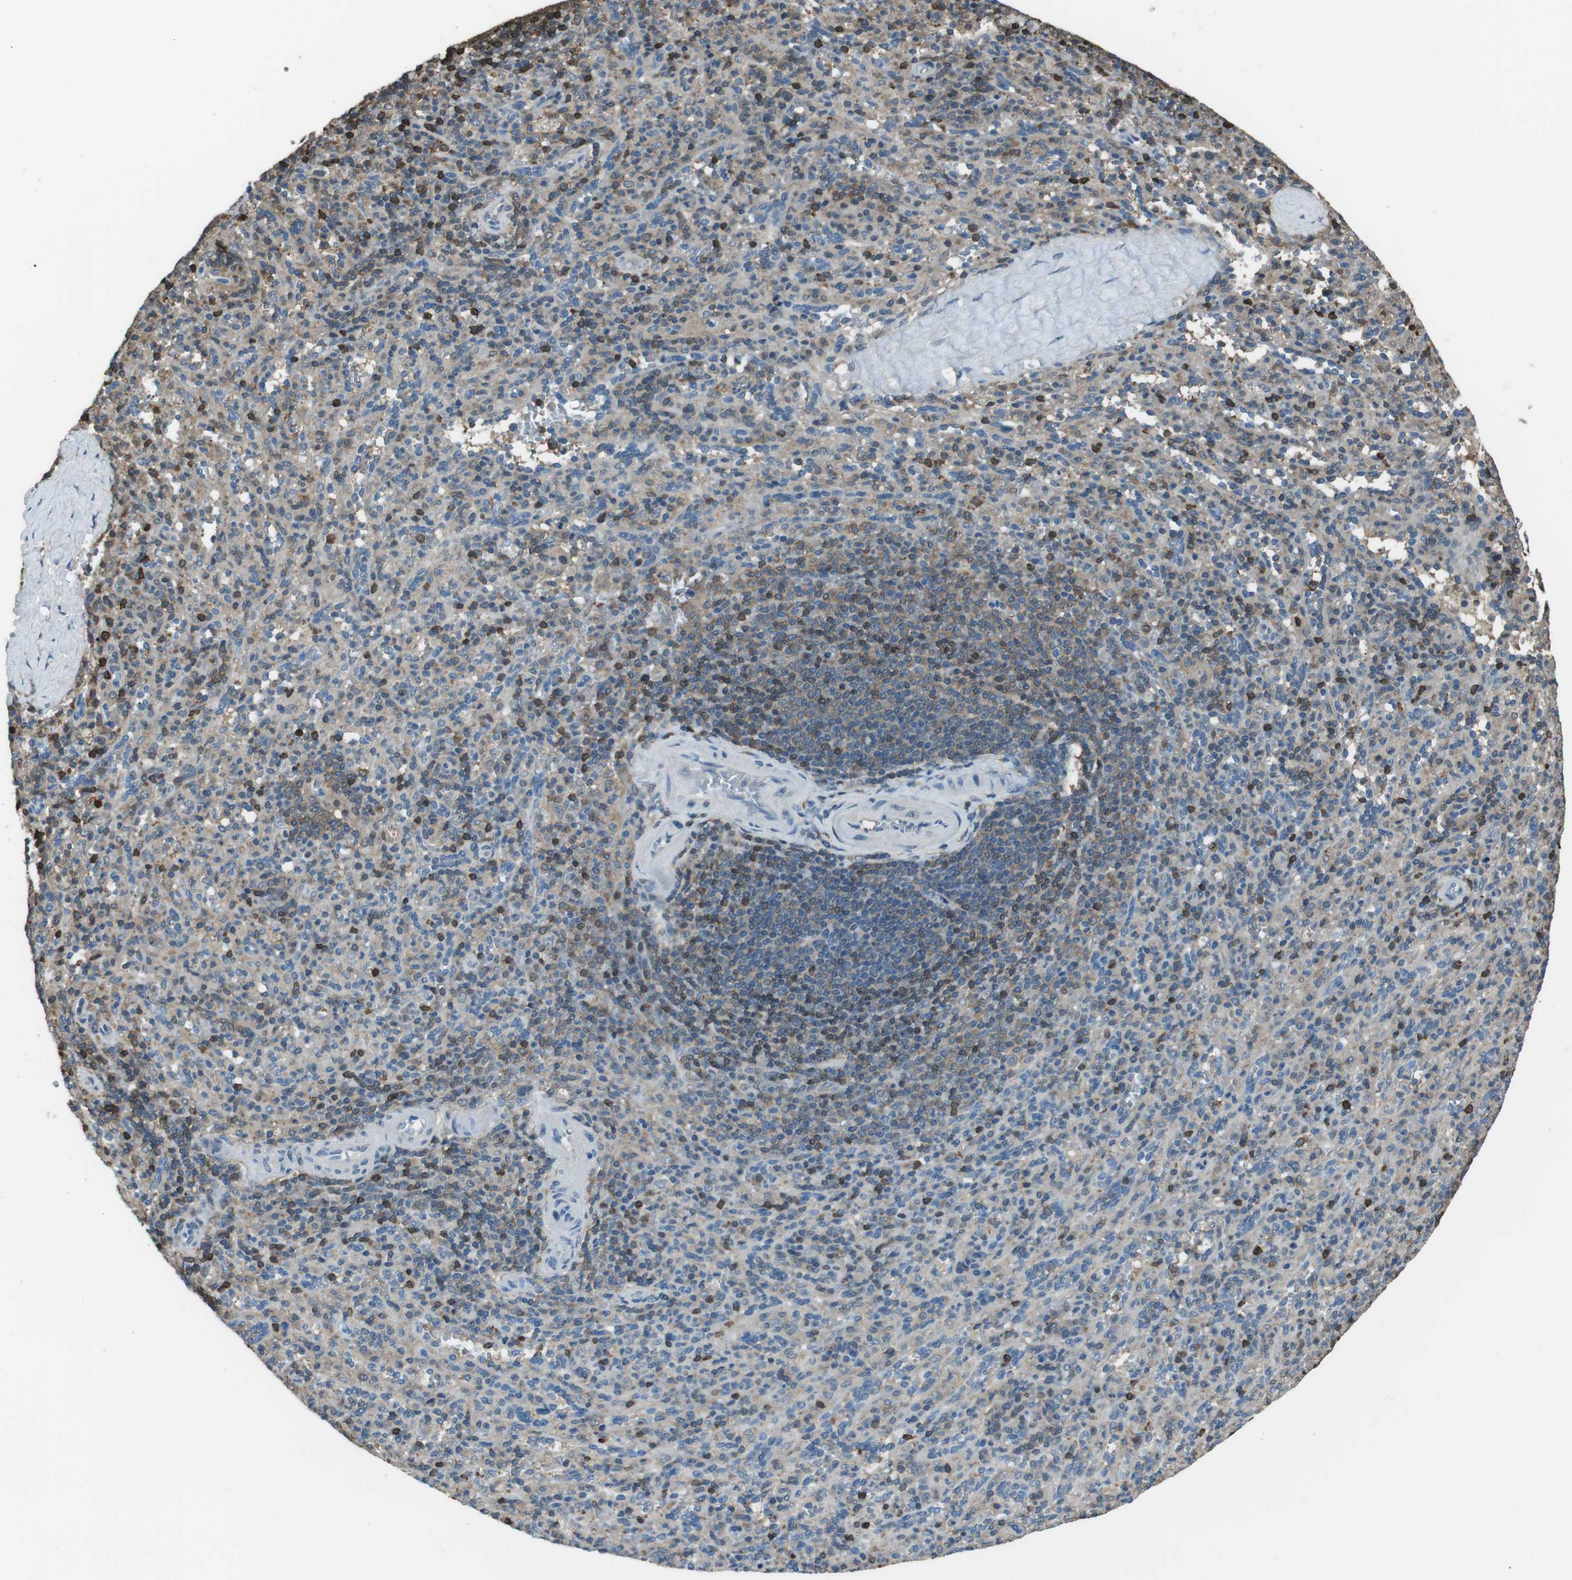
{"staining": {"intensity": "moderate", "quantity": "<25%", "location": "cytoplasmic/membranous,nuclear"}, "tissue": "spleen", "cell_type": "Cells in red pulp", "image_type": "normal", "snomed": [{"axis": "morphology", "description": "Normal tissue, NOS"}, {"axis": "topography", "description": "Spleen"}], "caption": "Normal spleen shows moderate cytoplasmic/membranous,nuclear positivity in about <25% of cells in red pulp (DAB IHC, brown staining for protein, blue staining for nuclei)..", "gene": "TWSG1", "patient": {"sex": "male", "age": 36}}